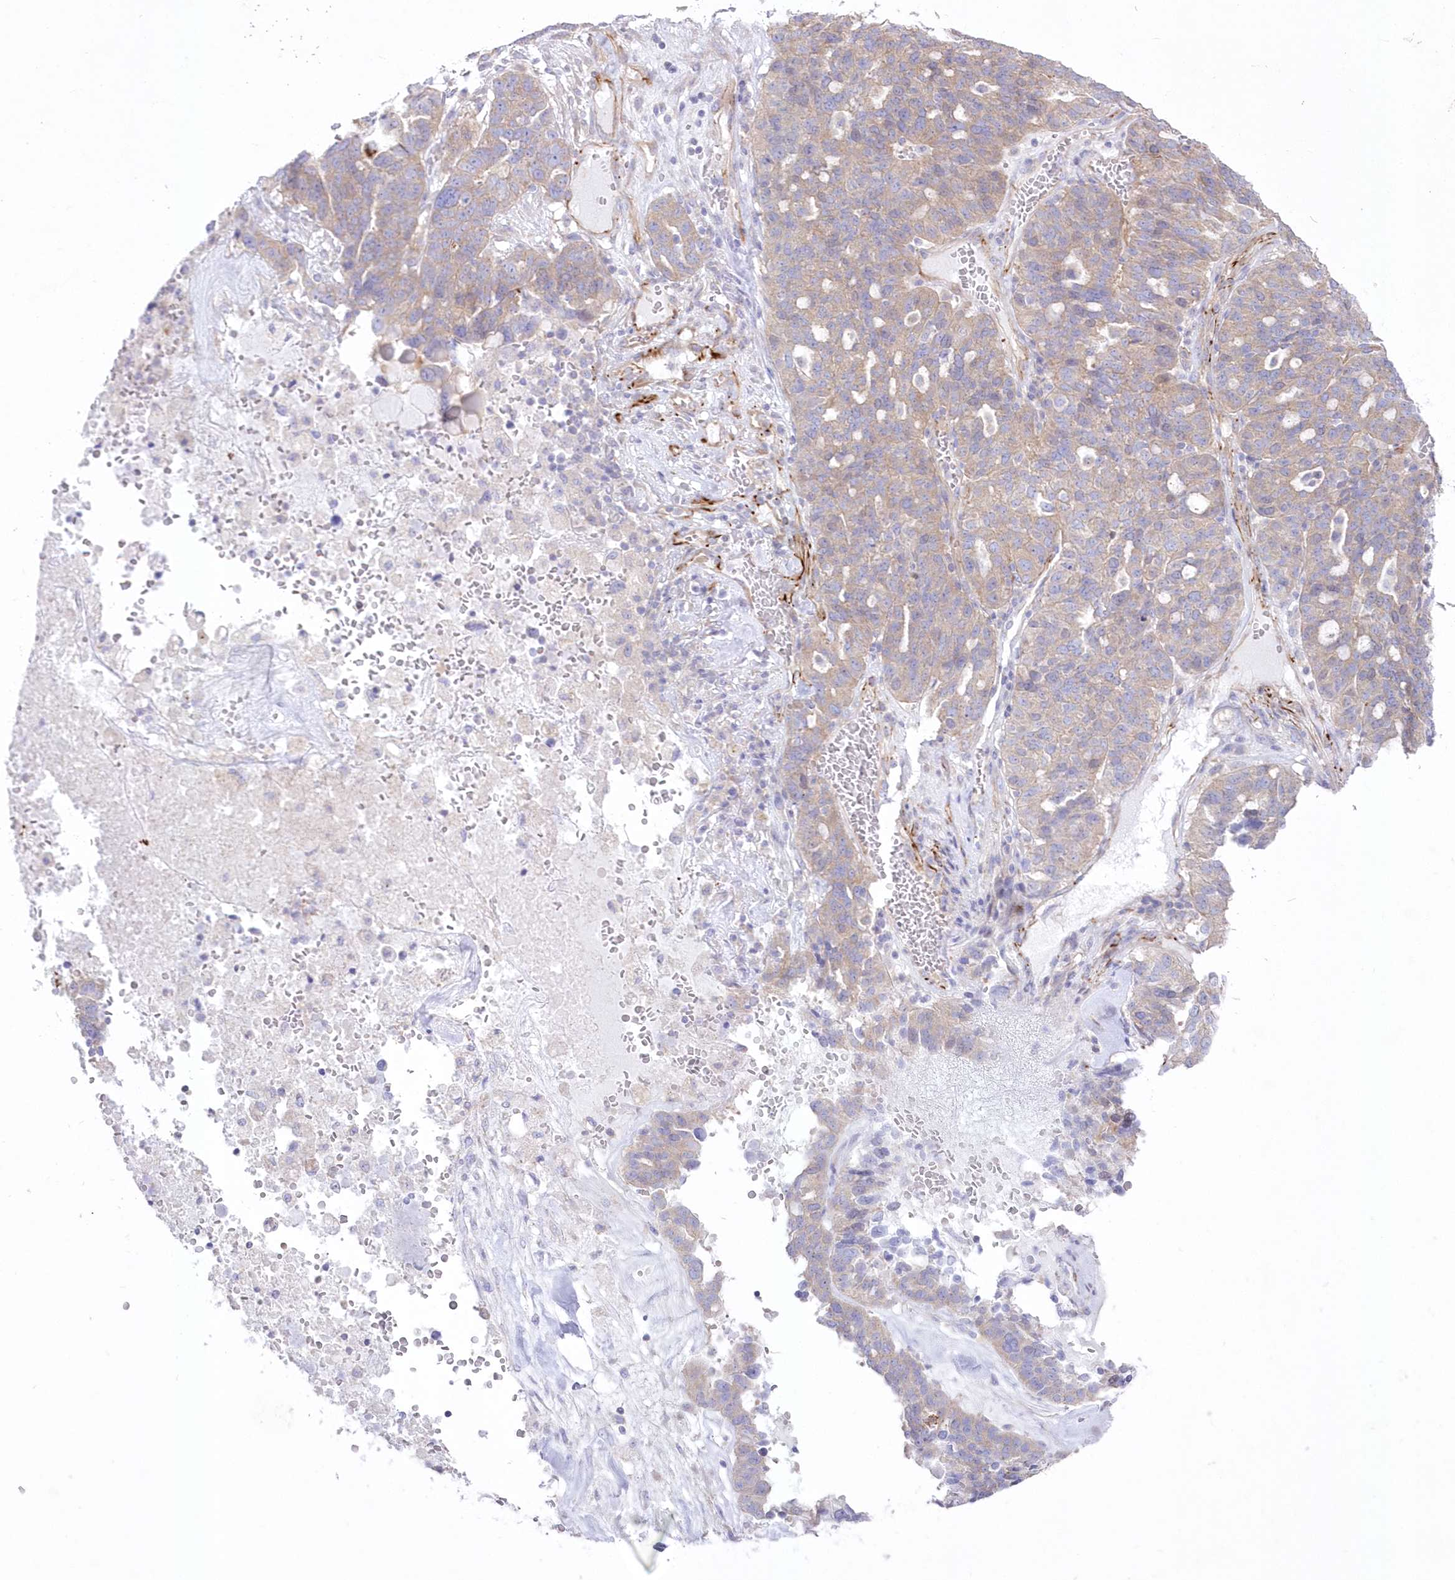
{"staining": {"intensity": "weak", "quantity": ">75%", "location": "cytoplasmic/membranous"}, "tissue": "ovarian cancer", "cell_type": "Tumor cells", "image_type": "cancer", "snomed": [{"axis": "morphology", "description": "Cystadenocarcinoma, serous, NOS"}, {"axis": "topography", "description": "Ovary"}], "caption": "Immunohistochemistry (IHC) photomicrograph of ovarian cancer stained for a protein (brown), which exhibits low levels of weak cytoplasmic/membranous positivity in about >75% of tumor cells.", "gene": "ZNF843", "patient": {"sex": "female", "age": 59}}